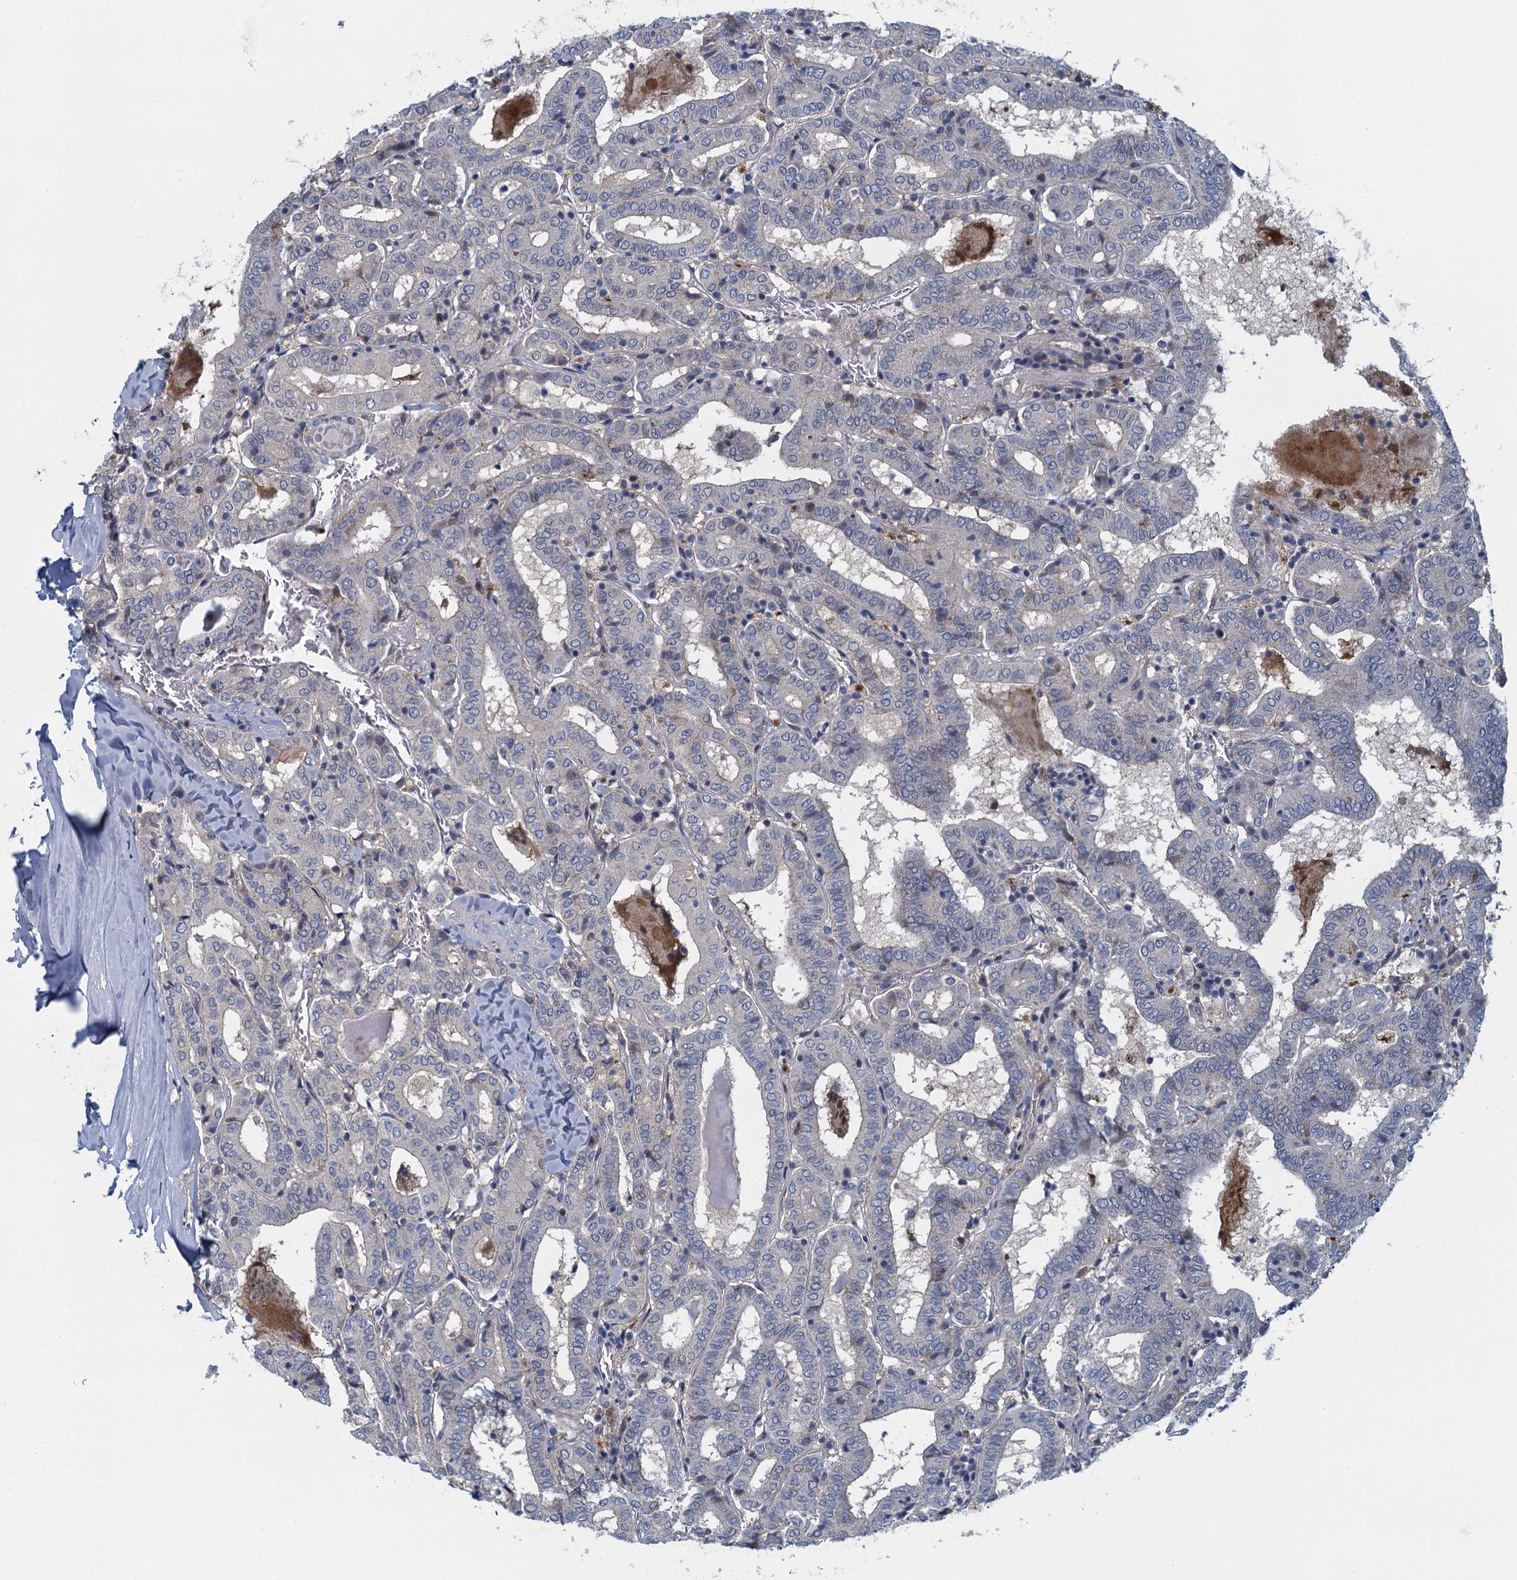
{"staining": {"intensity": "negative", "quantity": "none", "location": "none"}, "tissue": "thyroid cancer", "cell_type": "Tumor cells", "image_type": "cancer", "snomed": [{"axis": "morphology", "description": "Papillary adenocarcinoma, NOS"}, {"axis": "topography", "description": "Thyroid gland"}], "caption": "A high-resolution histopathology image shows immunohistochemistry (IHC) staining of thyroid papillary adenocarcinoma, which demonstrates no significant positivity in tumor cells.", "gene": "NCKAP1L", "patient": {"sex": "female", "age": 72}}